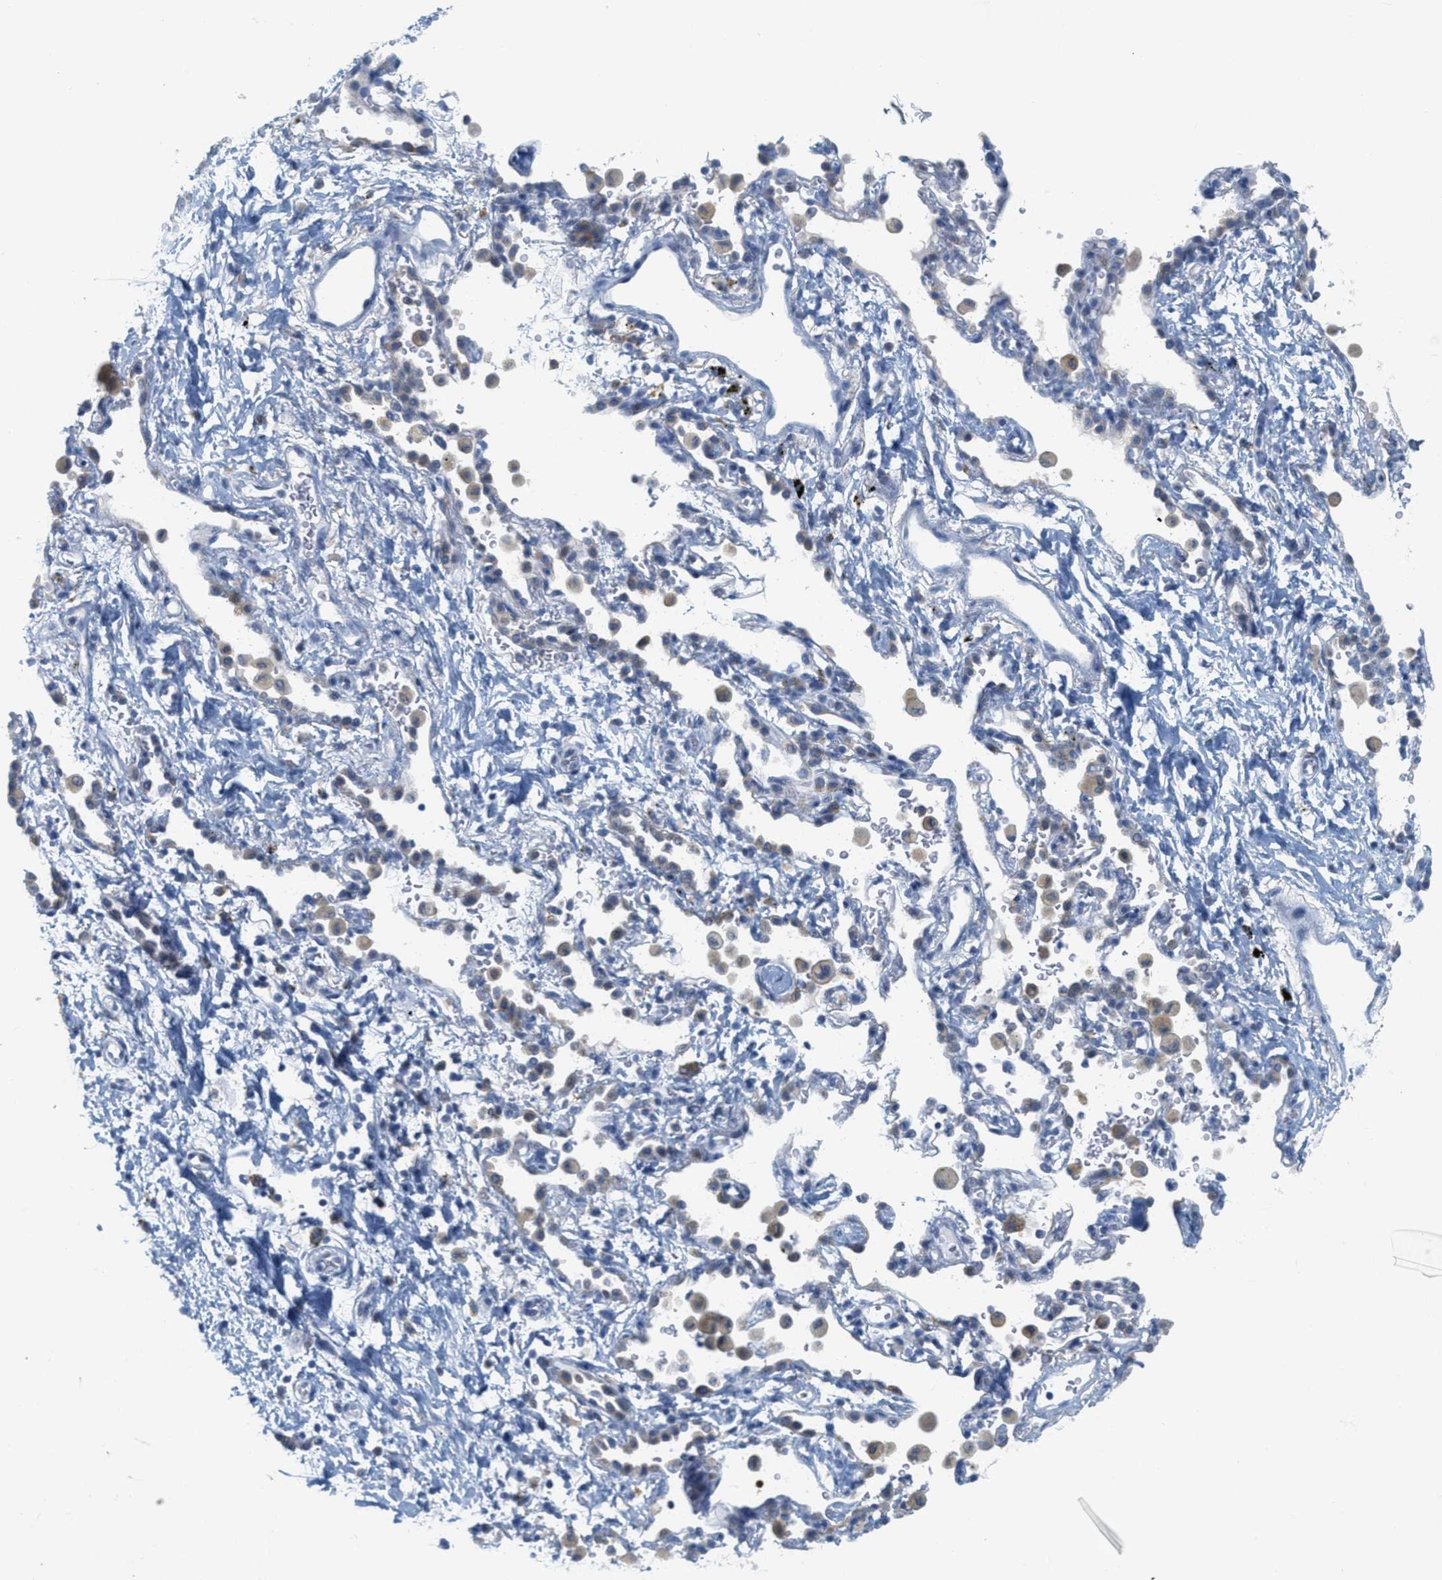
{"staining": {"intensity": "negative", "quantity": "none", "location": "none"}, "tissue": "adipose tissue", "cell_type": "Adipocytes", "image_type": "normal", "snomed": [{"axis": "morphology", "description": "Normal tissue, NOS"}, {"axis": "topography", "description": "Cartilage tissue"}, {"axis": "topography", "description": "Bronchus"}], "caption": "Adipocytes show no significant protein expression in unremarkable adipose tissue. The staining was performed using DAB (3,3'-diaminobenzidine) to visualize the protein expression in brown, while the nuclei were stained in blue with hematoxylin (Magnification: 20x).", "gene": "TEX264", "patient": {"sex": "female", "age": 53}}